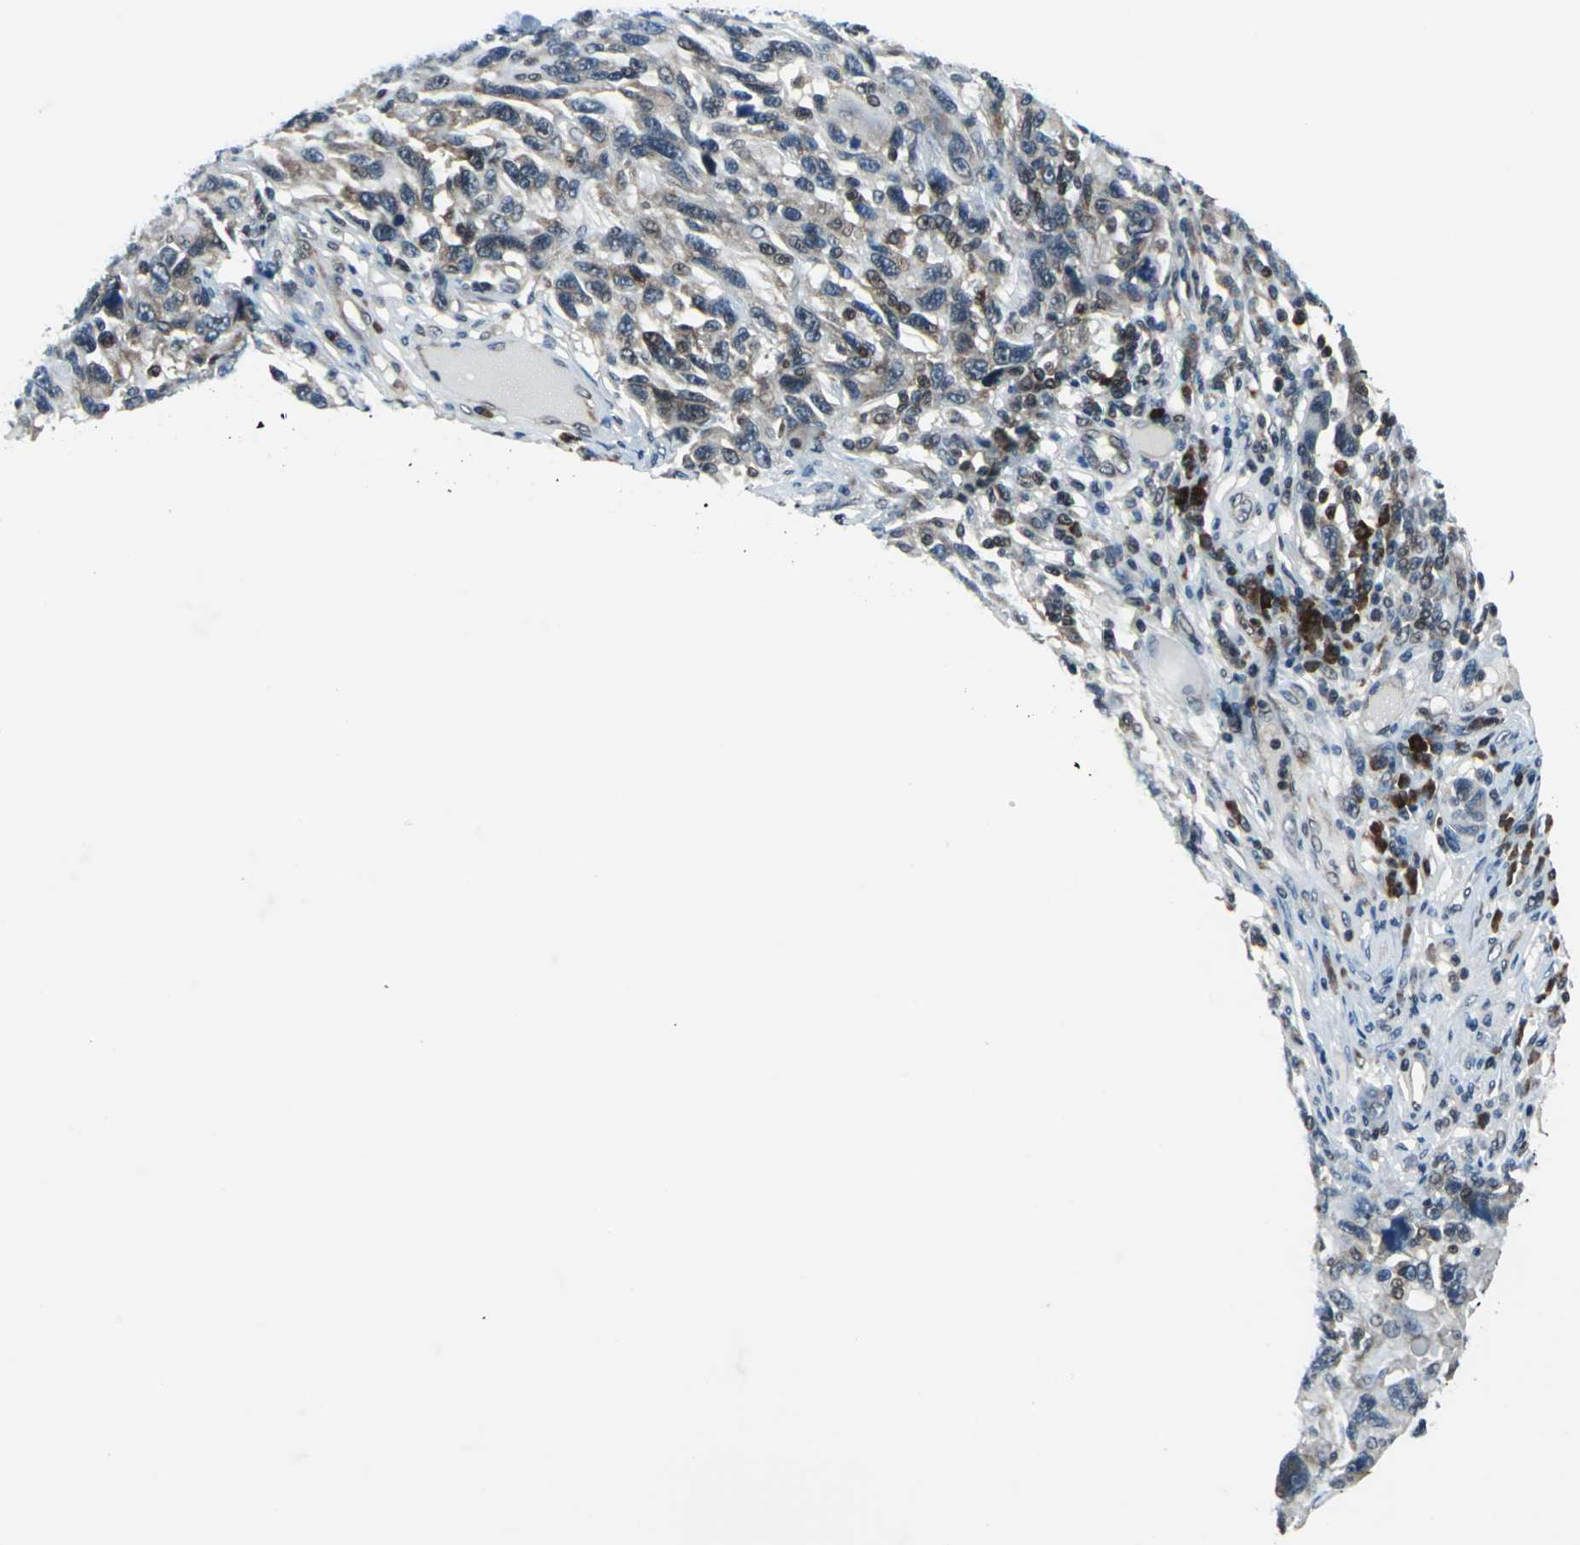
{"staining": {"intensity": "weak", "quantity": "25%-75%", "location": "cytoplasmic/membranous,nuclear"}, "tissue": "melanoma", "cell_type": "Tumor cells", "image_type": "cancer", "snomed": [{"axis": "morphology", "description": "Malignant melanoma, NOS"}, {"axis": "topography", "description": "Skin"}], "caption": "The image exhibits immunohistochemical staining of malignant melanoma. There is weak cytoplasmic/membranous and nuclear staining is present in approximately 25%-75% of tumor cells.", "gene": "POLR3K", "patient": {"sex": "male", "age": 53}}